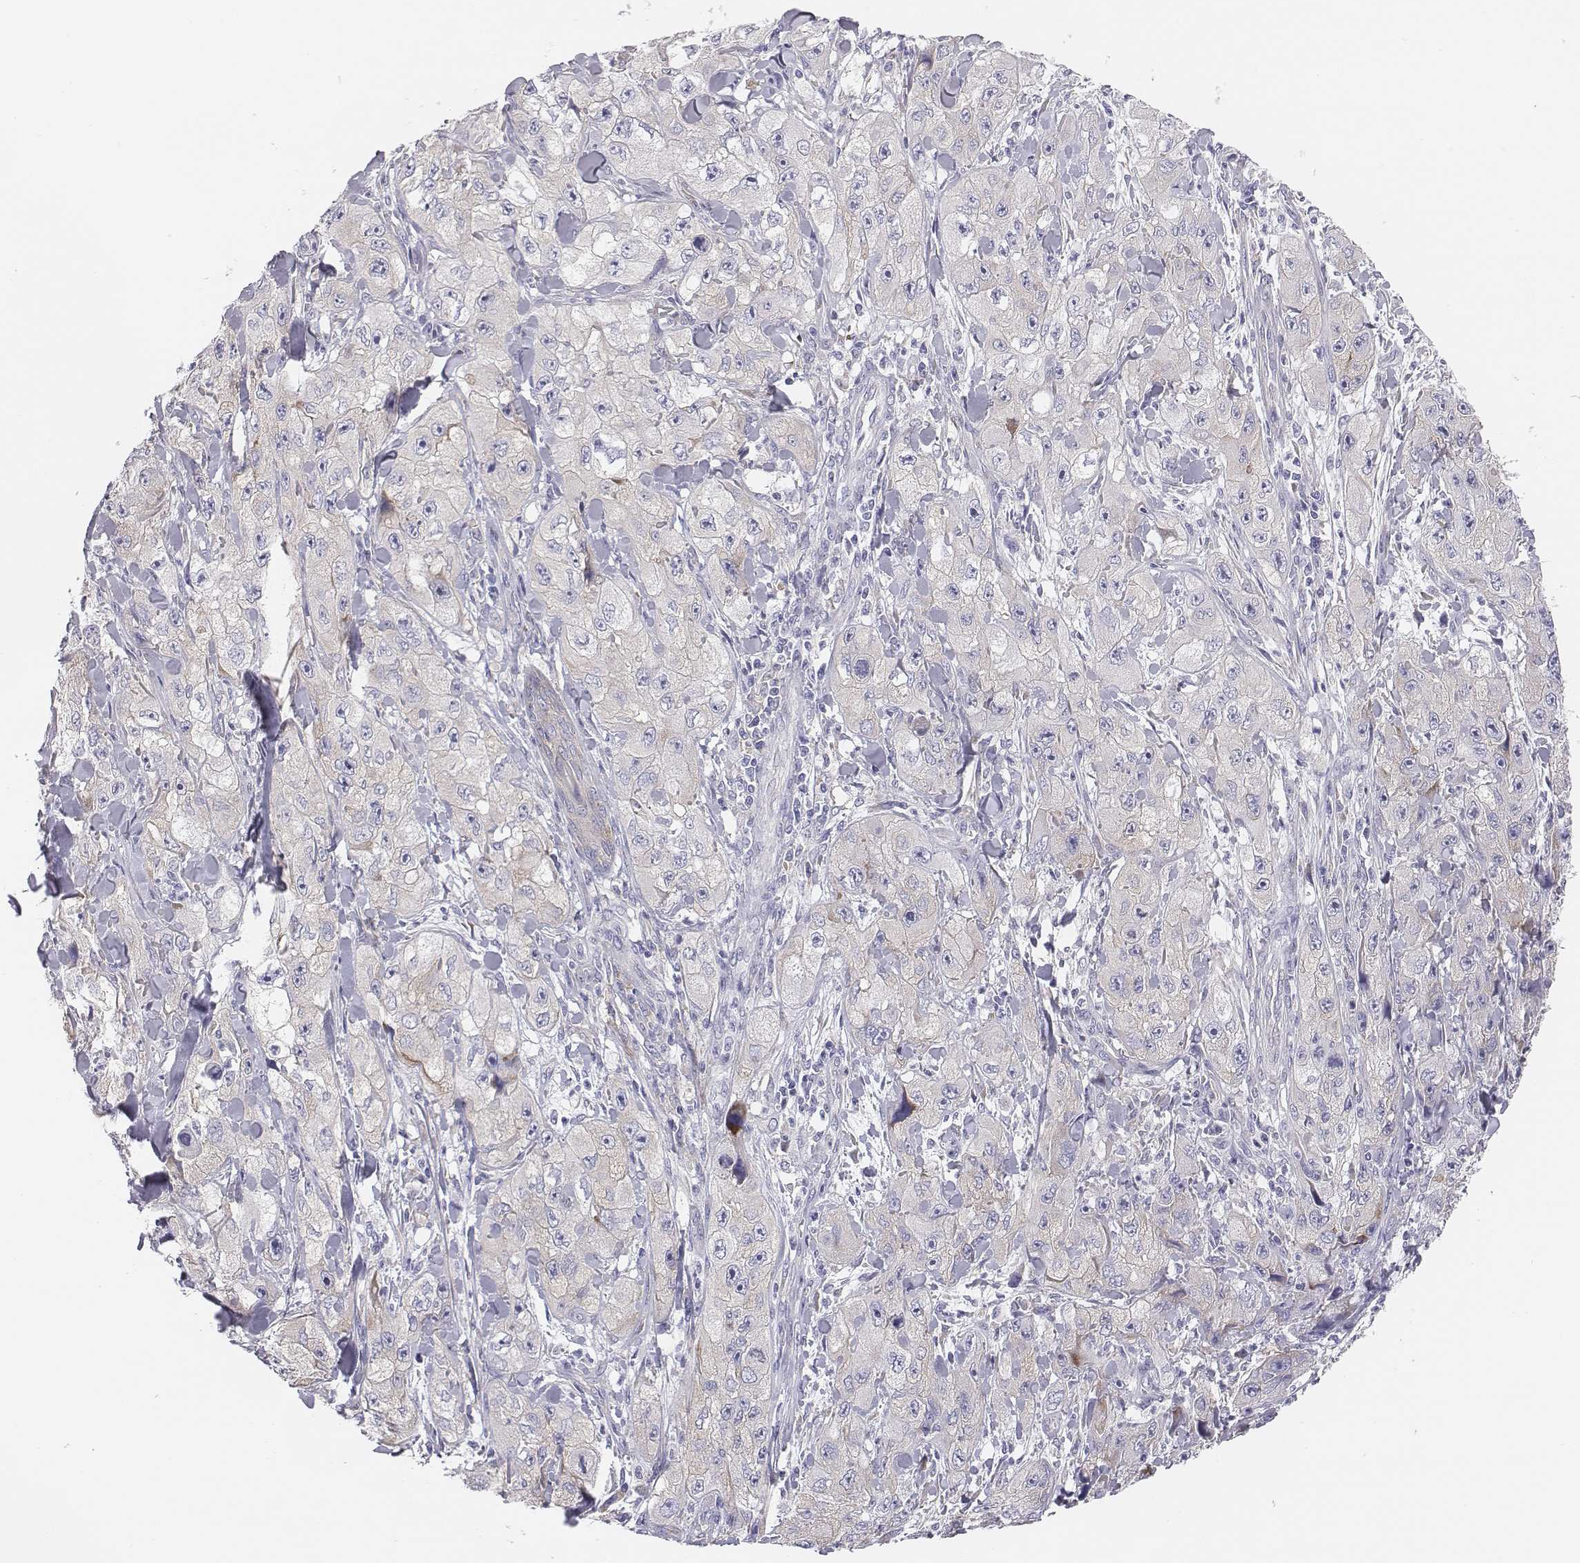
{"staining": {"intensity": "negative", "quantity": "none", "location": "none"}, "tissue": "skin cancer", "cell_type": "Tumor cells", "image_type": "cancer", "snomed": [{"axis": "morphology", "description": "Squamous cell carcinoma, NOS"}, {"axis": "topography", "description": "Skin"}, {"axis": "topography", "description": "Subcutis"}], "caption": "Tumor cells are negative for protein expression in human squamous cell carcinoma (skin).", "gene": "CHST14", "patient": {"sex": "male", "age": 73}}